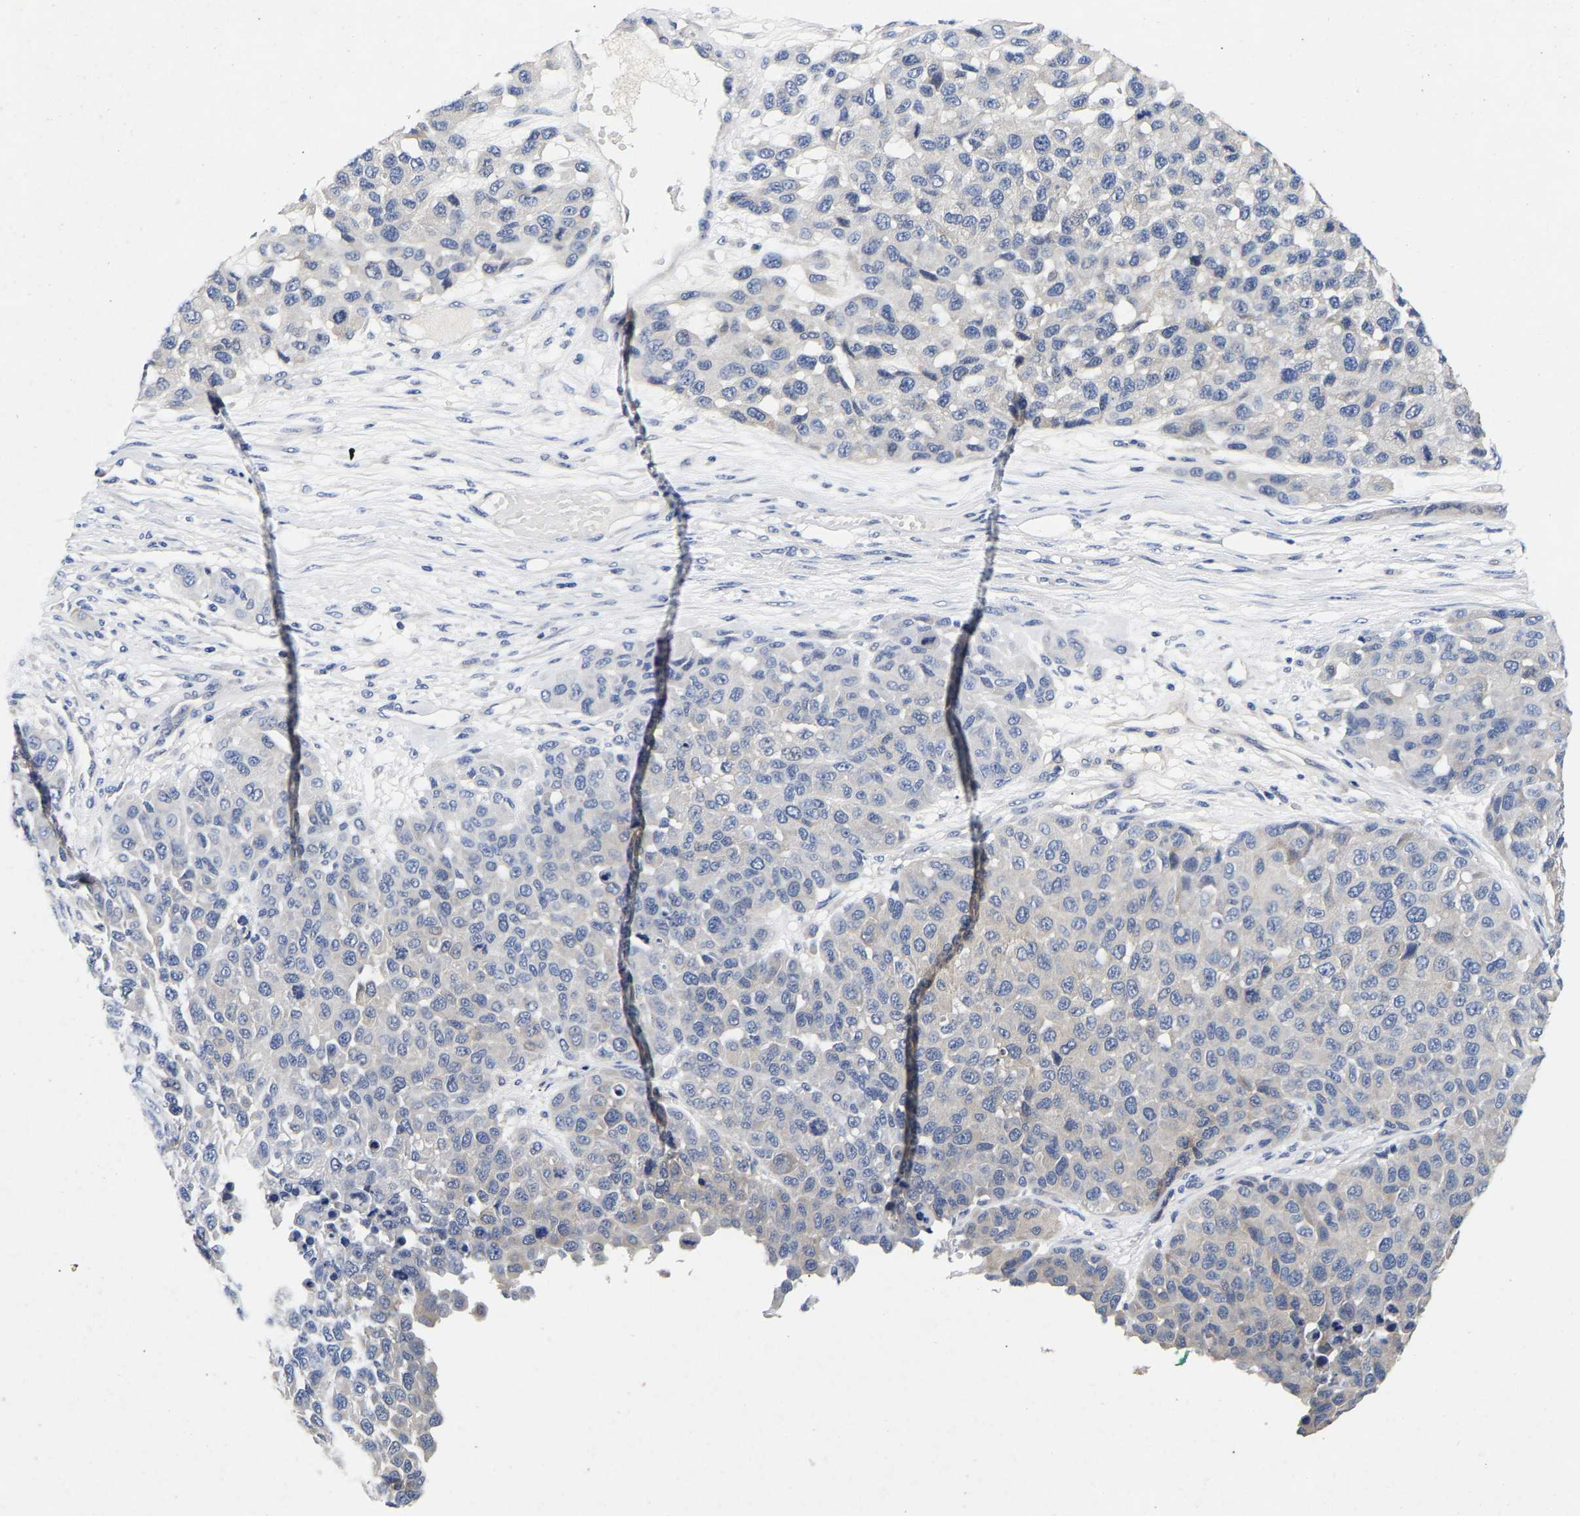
{"staining": {"intensity": "negative", "quantity": "none", "location": "none"}, "tissue": "melanoma", "cell_type": "Tumor cells", "image_type": "cancer", "snomed": [{"axis": "morphology", "description": "Malignant melanoma, NOS"}, {"axis": "topography", "description": "Skin"}], "caption": "The micrograph reveals no staining of tumor cells in melanoma. (Immunohistochemistry, brightfield microscopy, high magnification).", "gene": "CCDC6", "patient": {"sex": "male", "age": 62}}